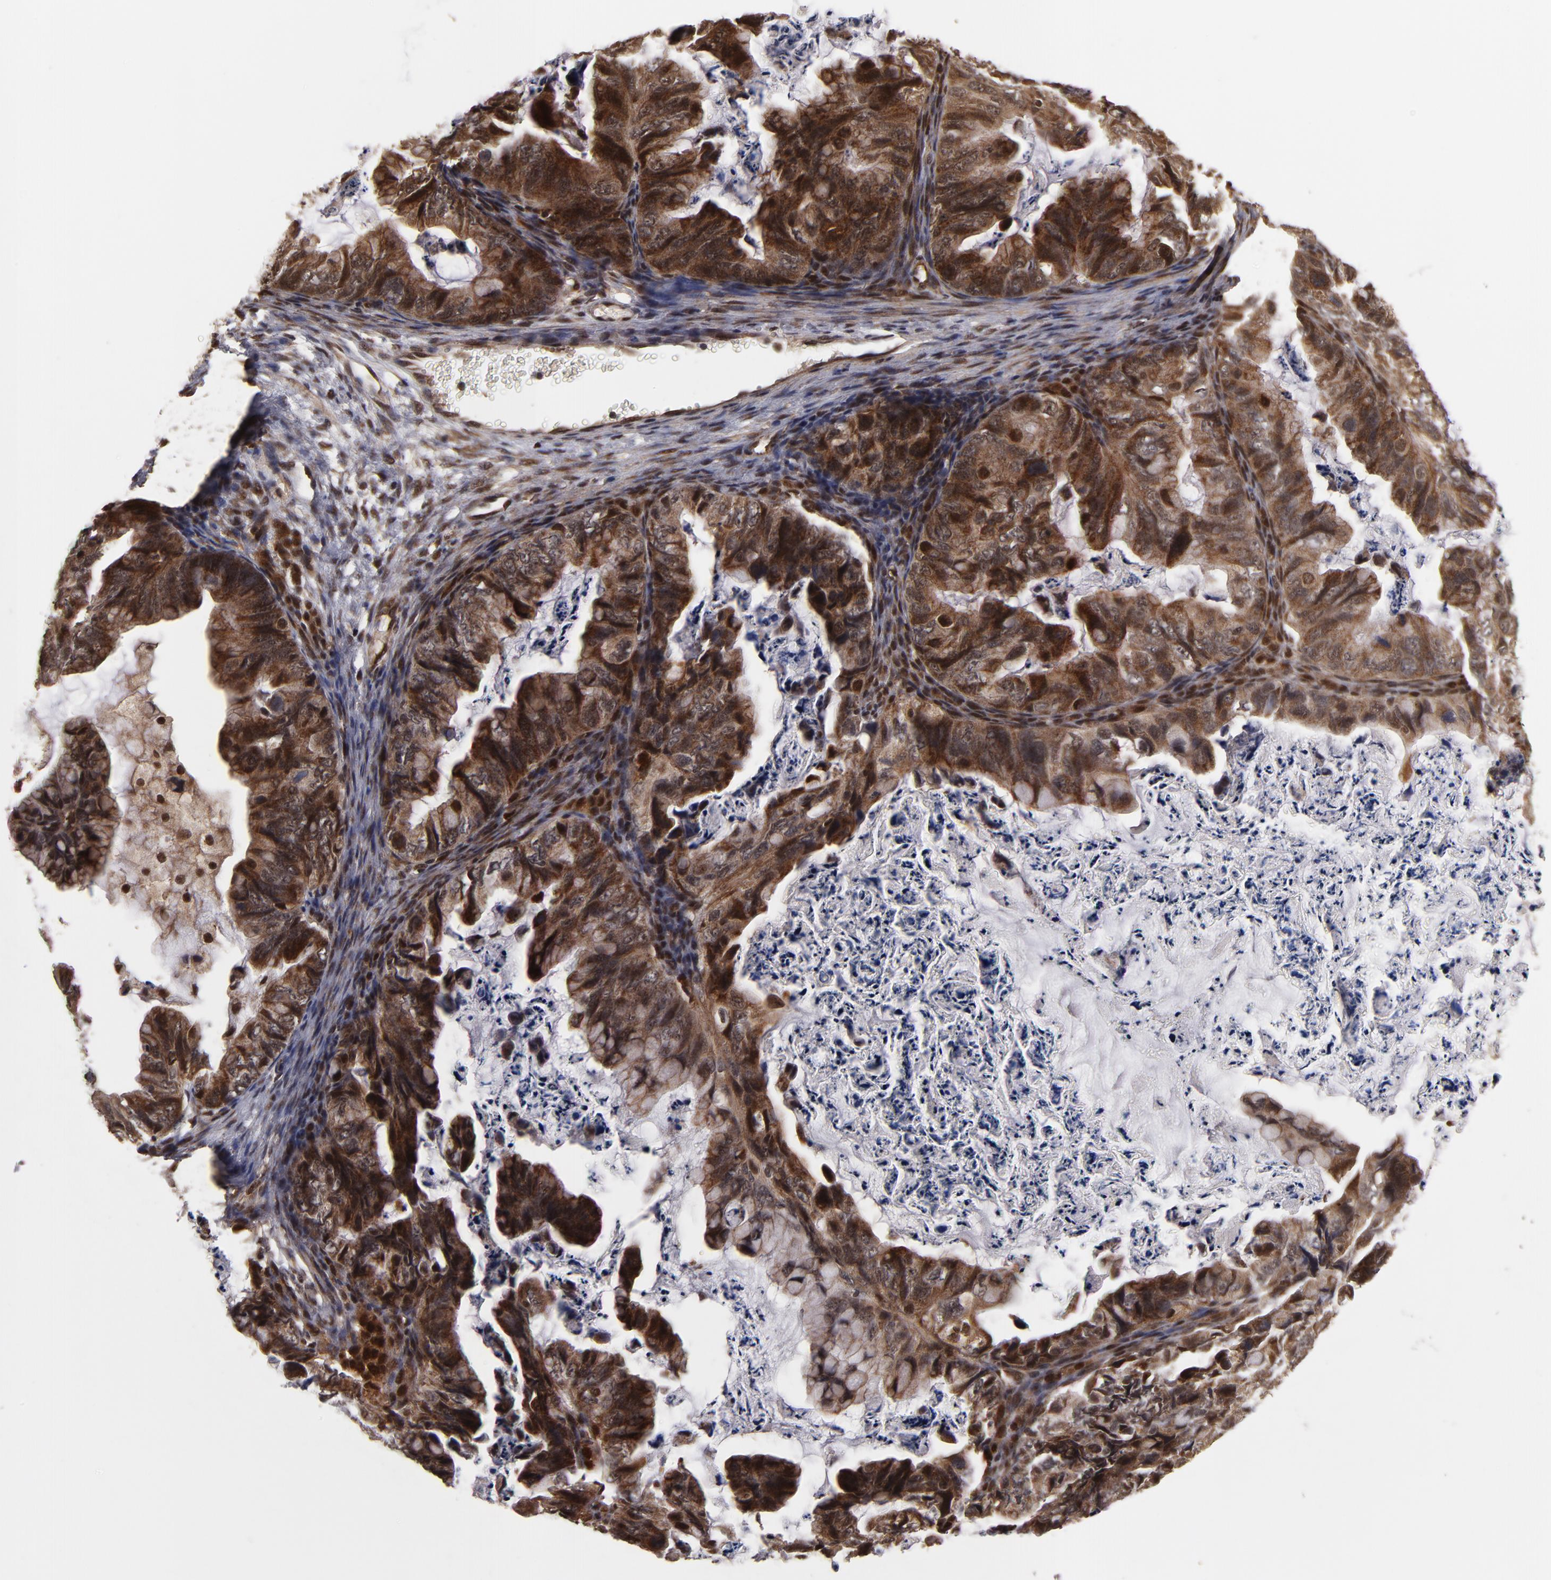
{"staining": {"intensity": "strong", "quantity": ">75%", "location": "cytoplasmic/membranous"}, "tissue": "ovarian cancer", "cell_type": "Tumor cells", "image_type": "cancer", "snomed": [{"axis": "morphology", "description": "Cystadenocarcinoma, mucinous, NOS"}, {"axis": "topography", "description": "Ovary"}], "caption": "The image displays immunohistochemical staining of mucinous cystadenocarcinoma (ovarian). There is strong cytoplasmic/membranous positivity is appreciated in approximately >75% of tumor cells.", "gene": "CUL5", "patient": {"sex": "female", "age": 36}}